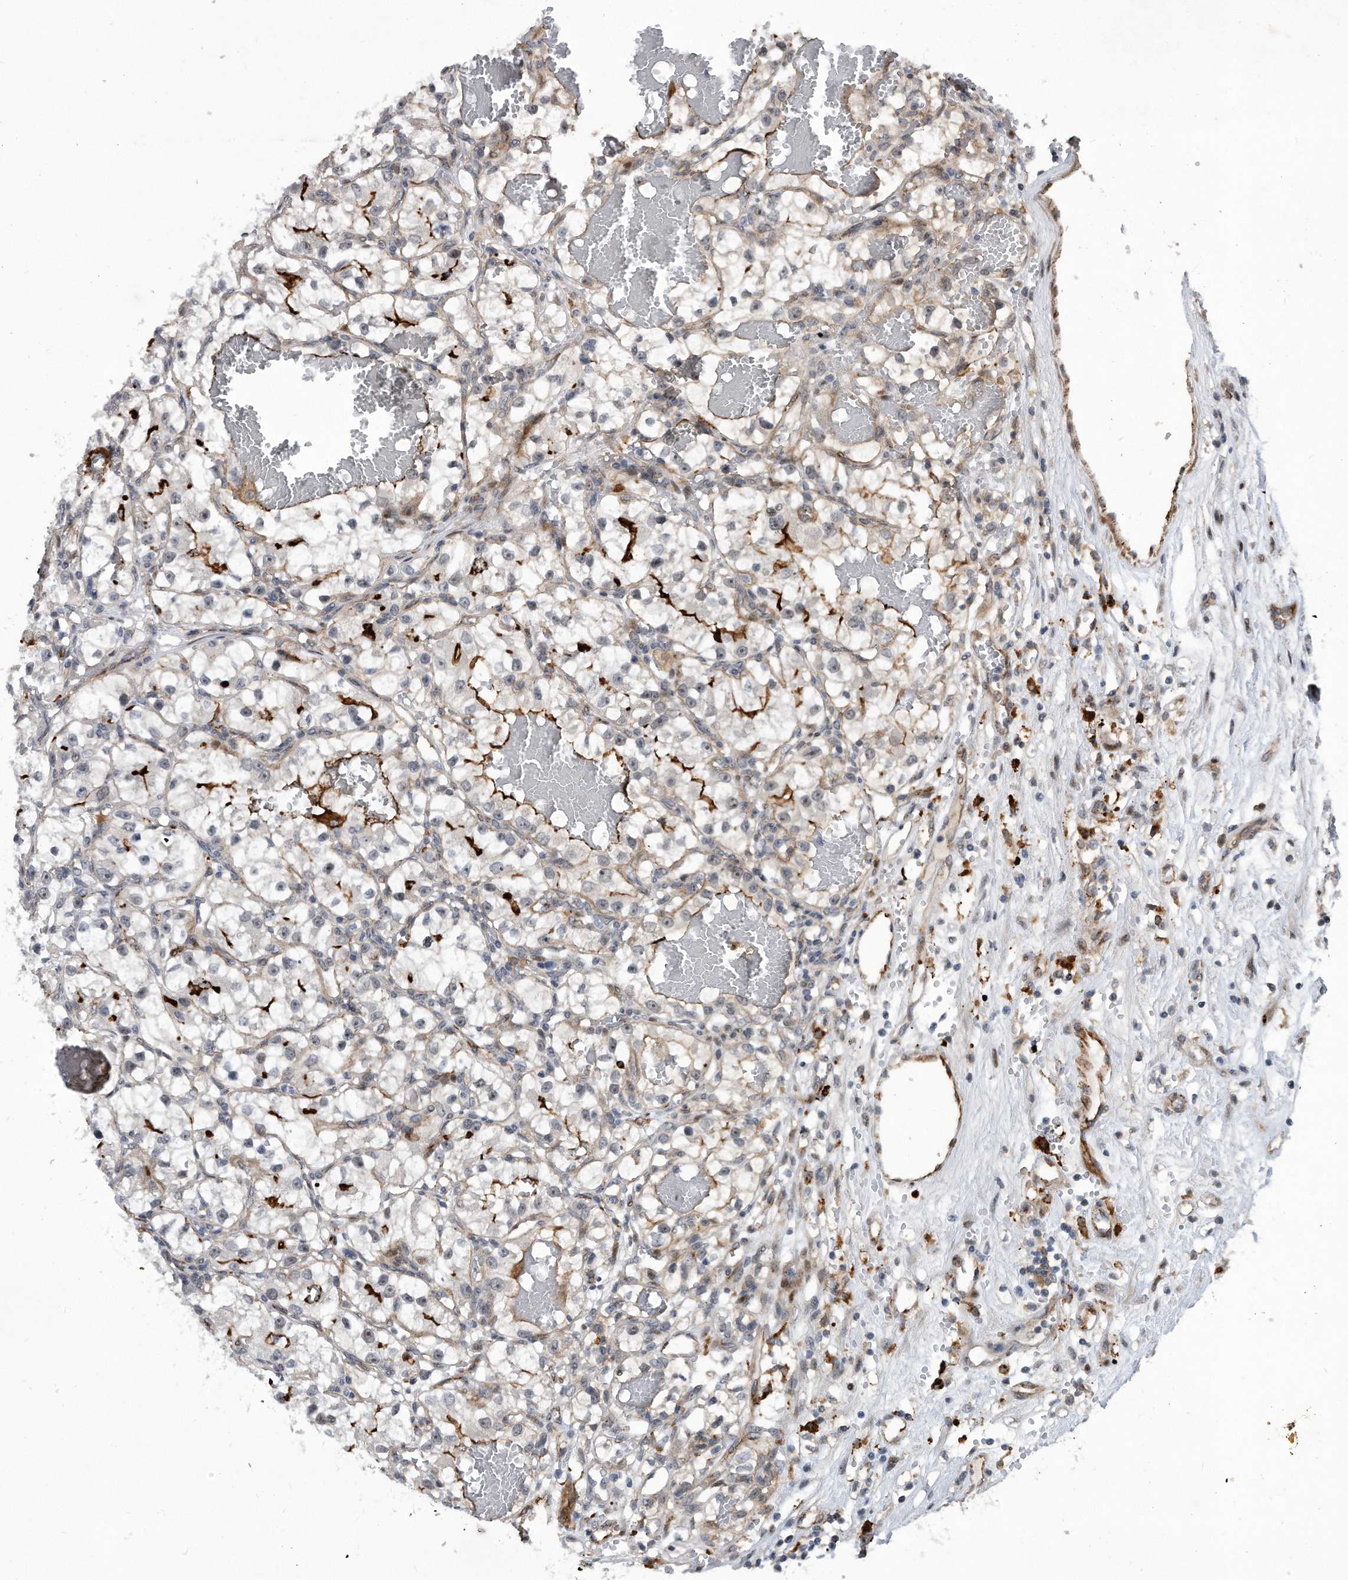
{"staining": {"intensity": "moderate", "quantity": "<25%", "location": "cytoplasmic/membranous"}, "tissue": "renal cancer", "cell_type": "Tumor cells", "image_type": "cancer", "snomed": [{"axis": "morphology", "description": "Adenocarcinoma, NOS"}, {"axis": "topography", "description": "Kidney"}], "caption": "This histopathology image exhibits renal adenocarcinoma stained with IHC to label a protein in brown. The cytoplasmic/membranous of tumor cells show moderate positivity for the protein. Nuclei are counter-stained blue.", "gene": "PGBD2", "patient": {"sex": "female", "age": 57}}